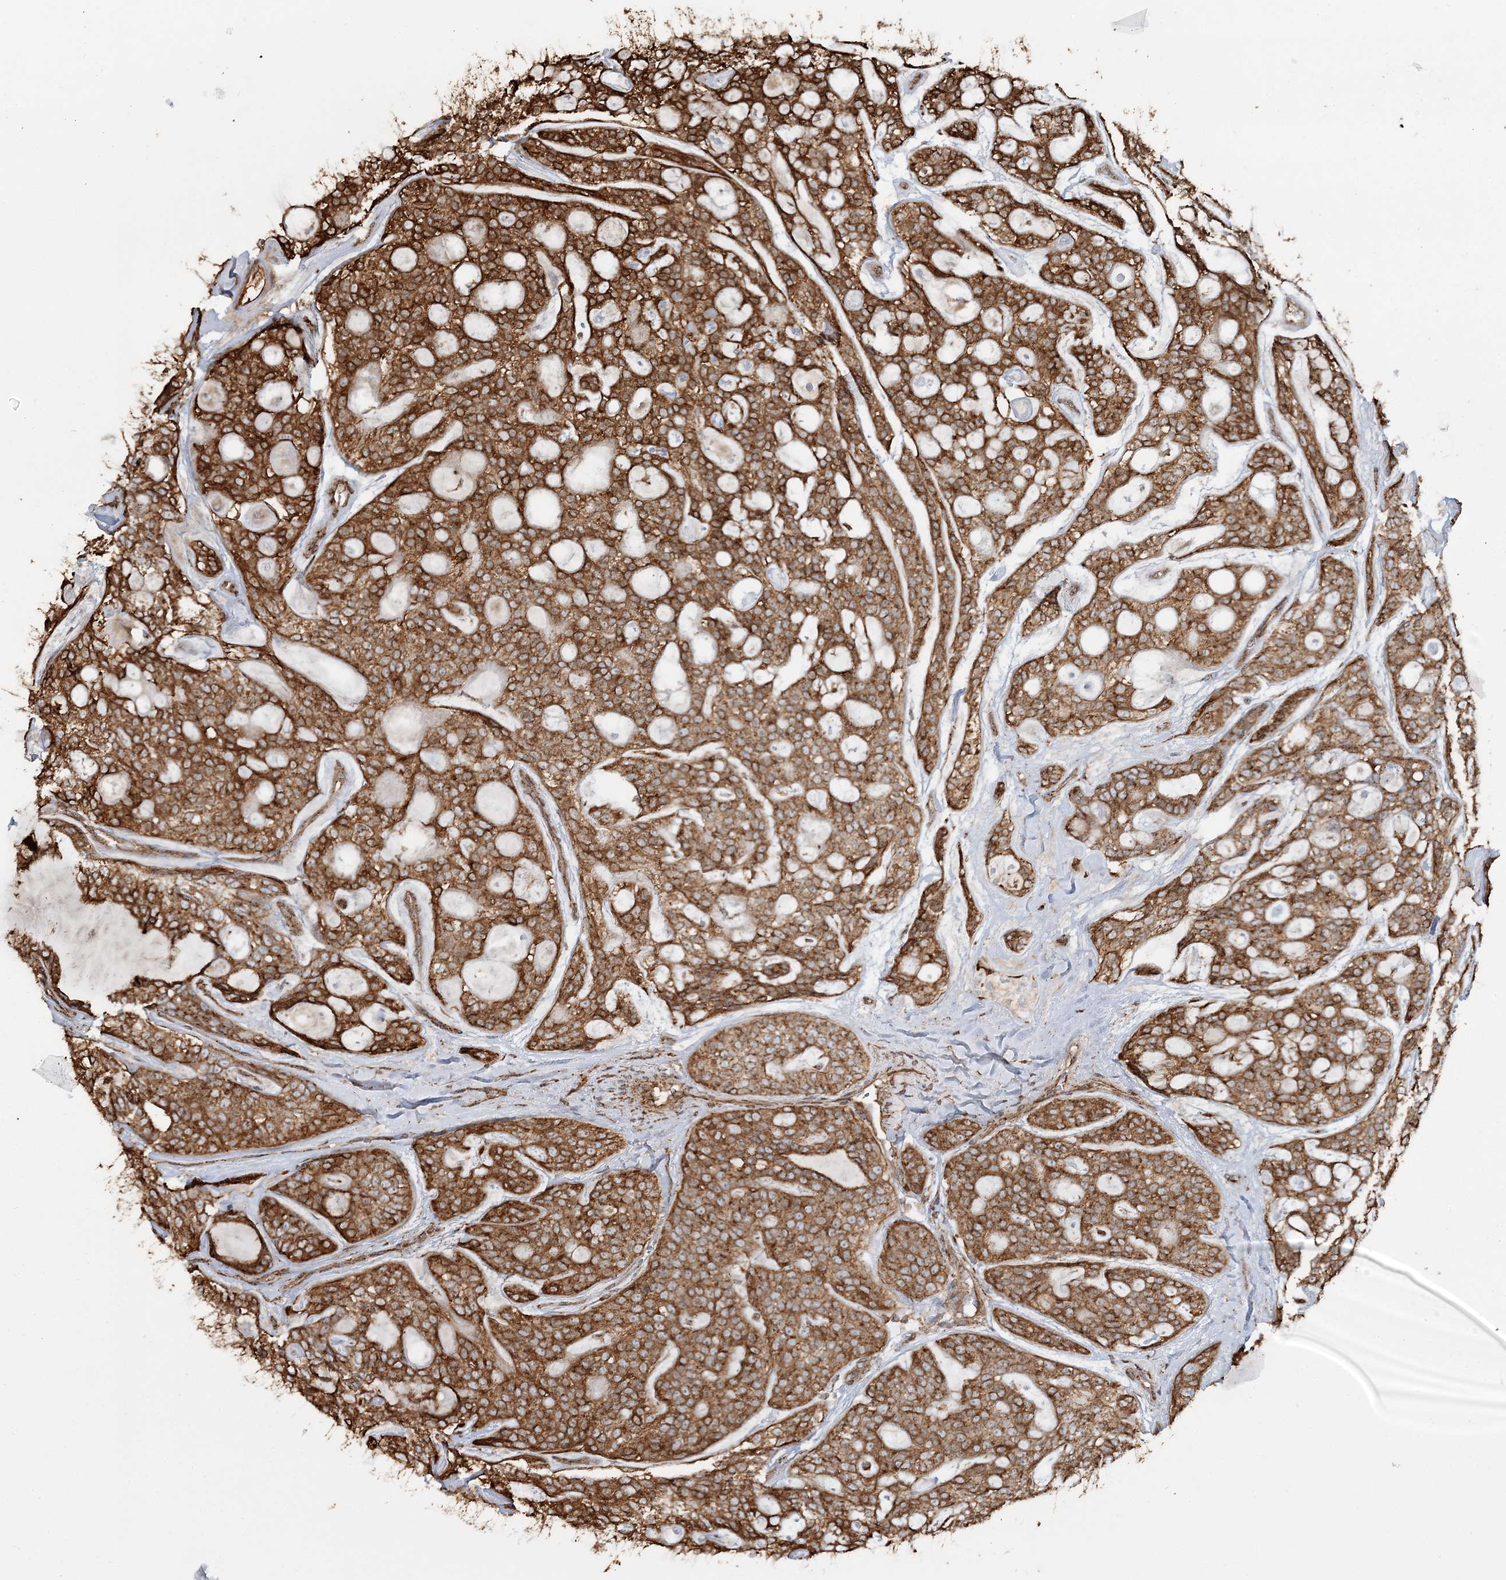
{"staining": {"intensity": "moderate", "quantity": ">75%", "location": "cytoplasmic/membranous"}, "tissue": "head and neck cancer", "cell_type": "Tumor cells", "image_type": "cancer", "snomed": [{"axis": "morphology", "description": "Adenocarcinoma, NOS"}, {"axis": "topography", "description": "Head-Neck"}], "caption": "Immunohistochemical staining of adenocarcinoma (head and neck) reveals medium levels of moderate cytoplasmic/membranous positivity in about >75% of tumor cells. (DAB IHC, brown staining for protein, blue staining for nuclei).", "gene": "TRAF3IP2", "patient": {"sex": "male", "age": 66}}